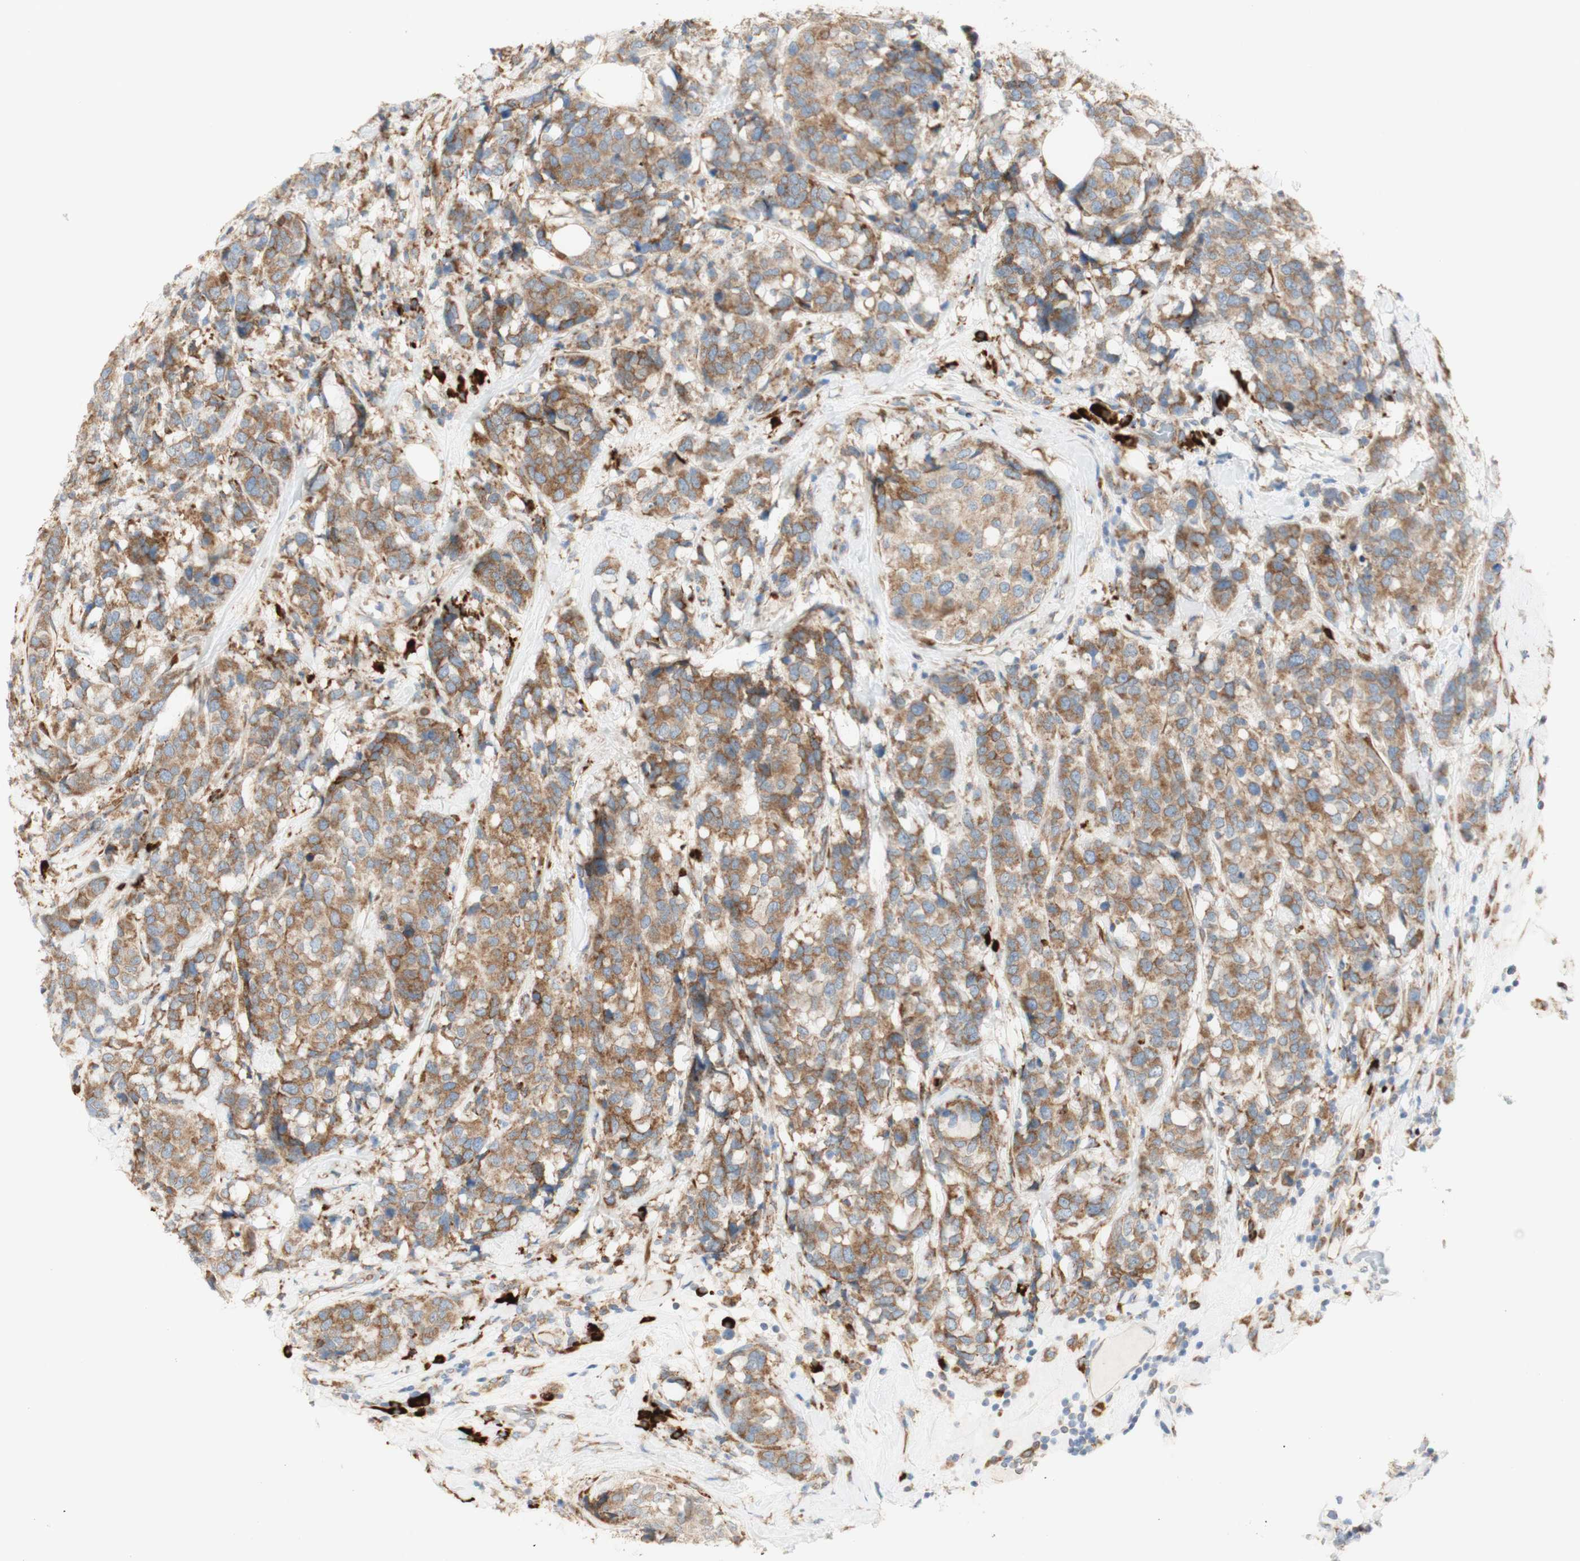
{"staining": {"intensity": "moderate", "quantity": ">75%", "location": "cytoplasmic/membranous"}, "tissue": "breast cancer", "cell_type": "Tumor cells", "image_type": "cancer", "snomed": [{"axis": "morphology", "description": "Lobular carcinoma"}, {"axis": "topography", "description": "Breast"}], "caption": "The image exhibits staining of breast cancer (lobular carcinoma), revealing moderate cytoplasmic/membranous protein expression (brown color) within tumor cells.", "gene": "MANF", "patient": {"sex": "female", "age": 59}}